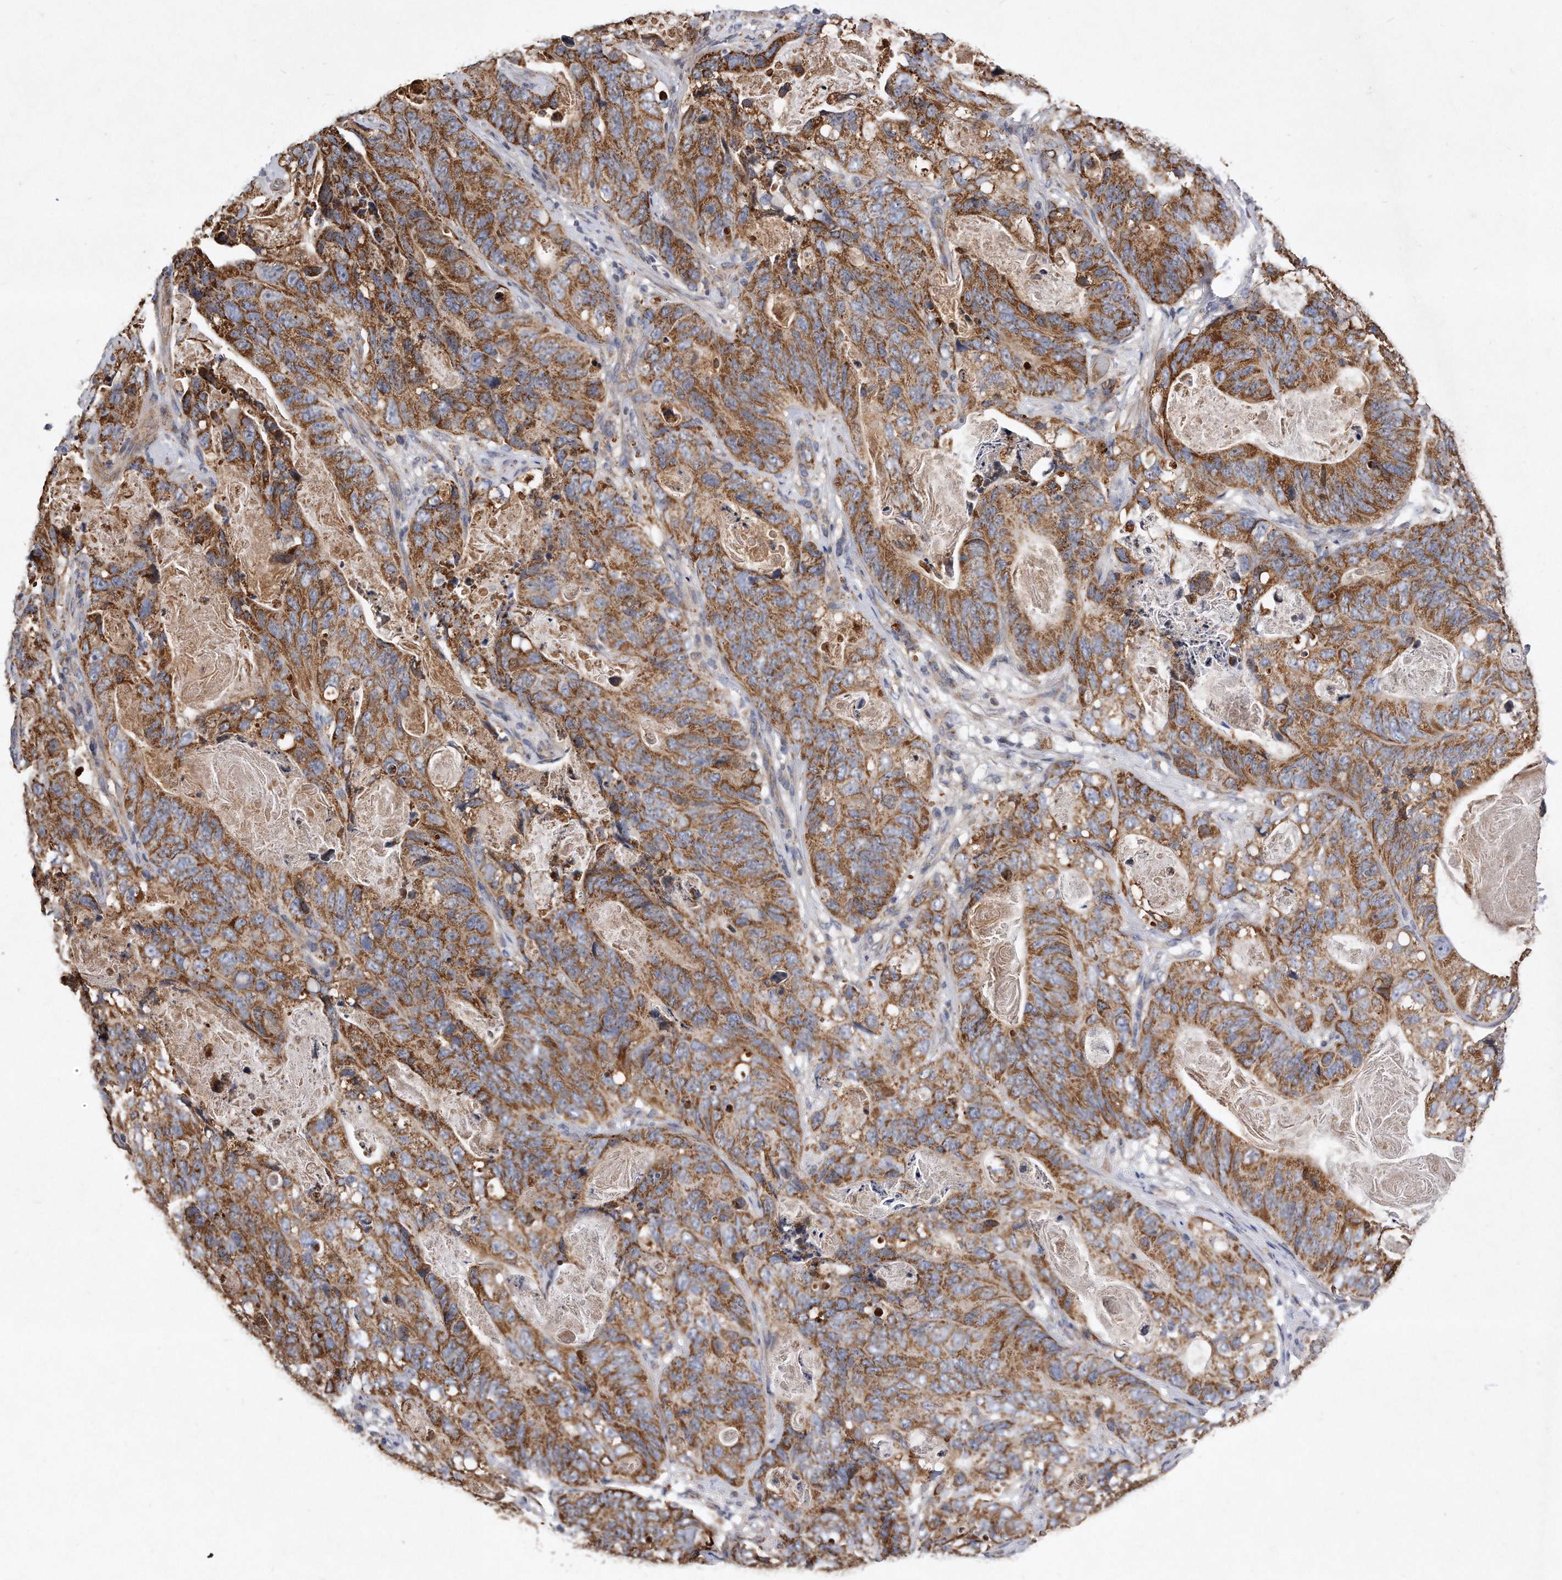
{"staining": {"intensity": "moderate", "quantity": ">75%", "location": "cytoplasmic/membranous"}, "tissue": "stomach cancer", "cell_type": "Tumor cells", "image_type": "cancer", "snomed": [{"axis": "morphology", "description": "Normal tissue, NOS"}, {"axis": "morphology", "description": "Adenocarcinoma, NOS"}, {"axis": "topography", "description": "Stomach"}], "caption": "Immunohistochemistry of human stomach adenocarcinoma displays medium levels of moderate cytoplasmic/membranous positivity in approximately >75% of tumor cells. (DAB IHC with brightfield microscopy, high magnification).", "gene": "PPP5C", "patient": {"sex": "female", "age": 89}}